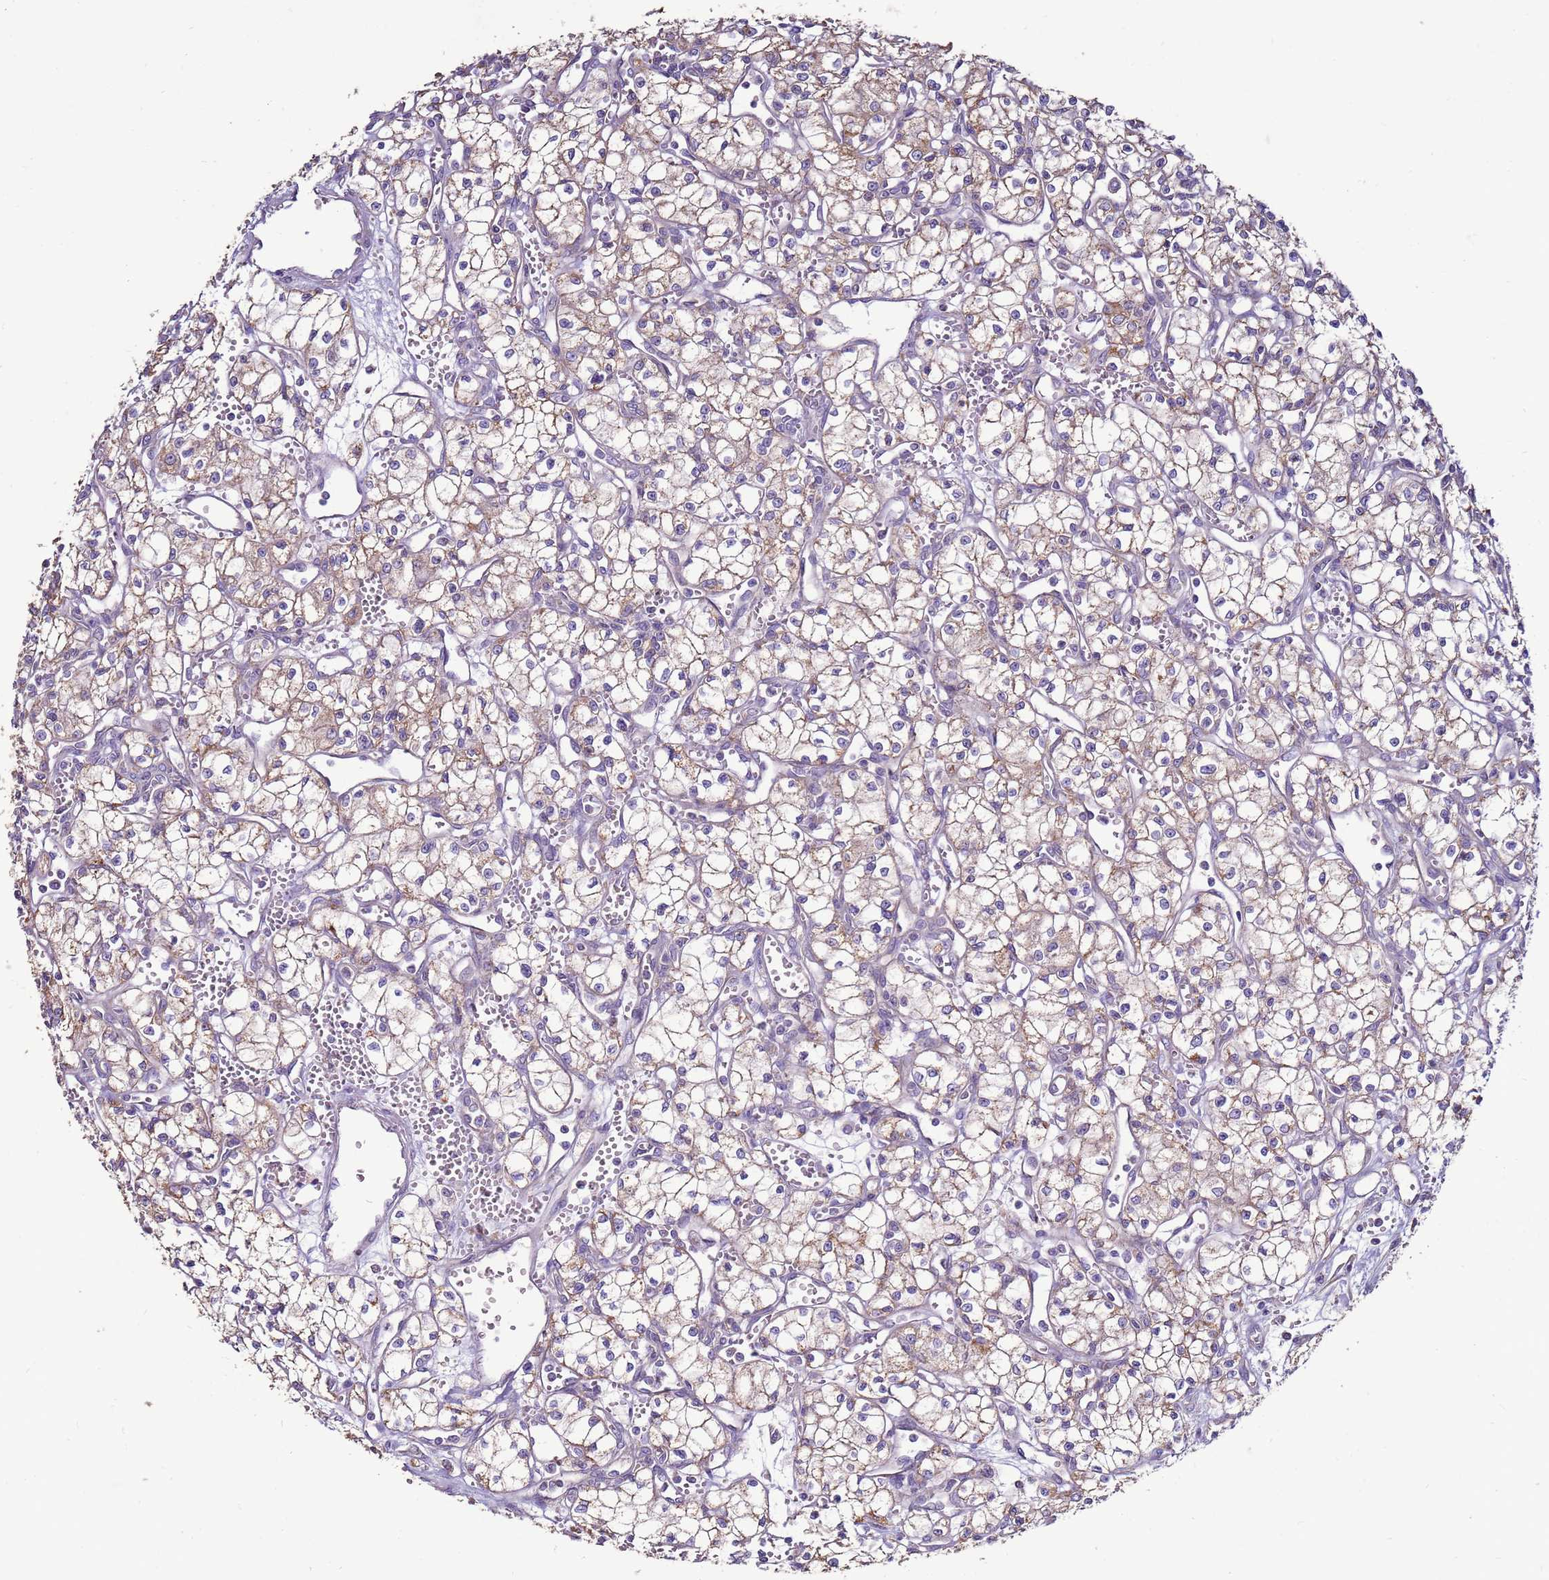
{"staining": {"intensity": "weak", "quantity": "25%-75%", "location": "cytoplasmic/membranous"}, "tissue": "renal cancer", "cell_type": "Tumor cells", "image_type": "cancer", "snomed": [{"axis": "morphology", "description": "Adenocarcinoma, NOS"}, {"axis": "topography", "description": "Kidney"}], "caption": "Renal cancer was stained to show a protein in brown. There is low levels of weak cytoplasmic/membranous positivity in about 25%-75% of tumor cells.", "gene": "TRAPPC4", "patient": {"sex": "male", "age": 59}}